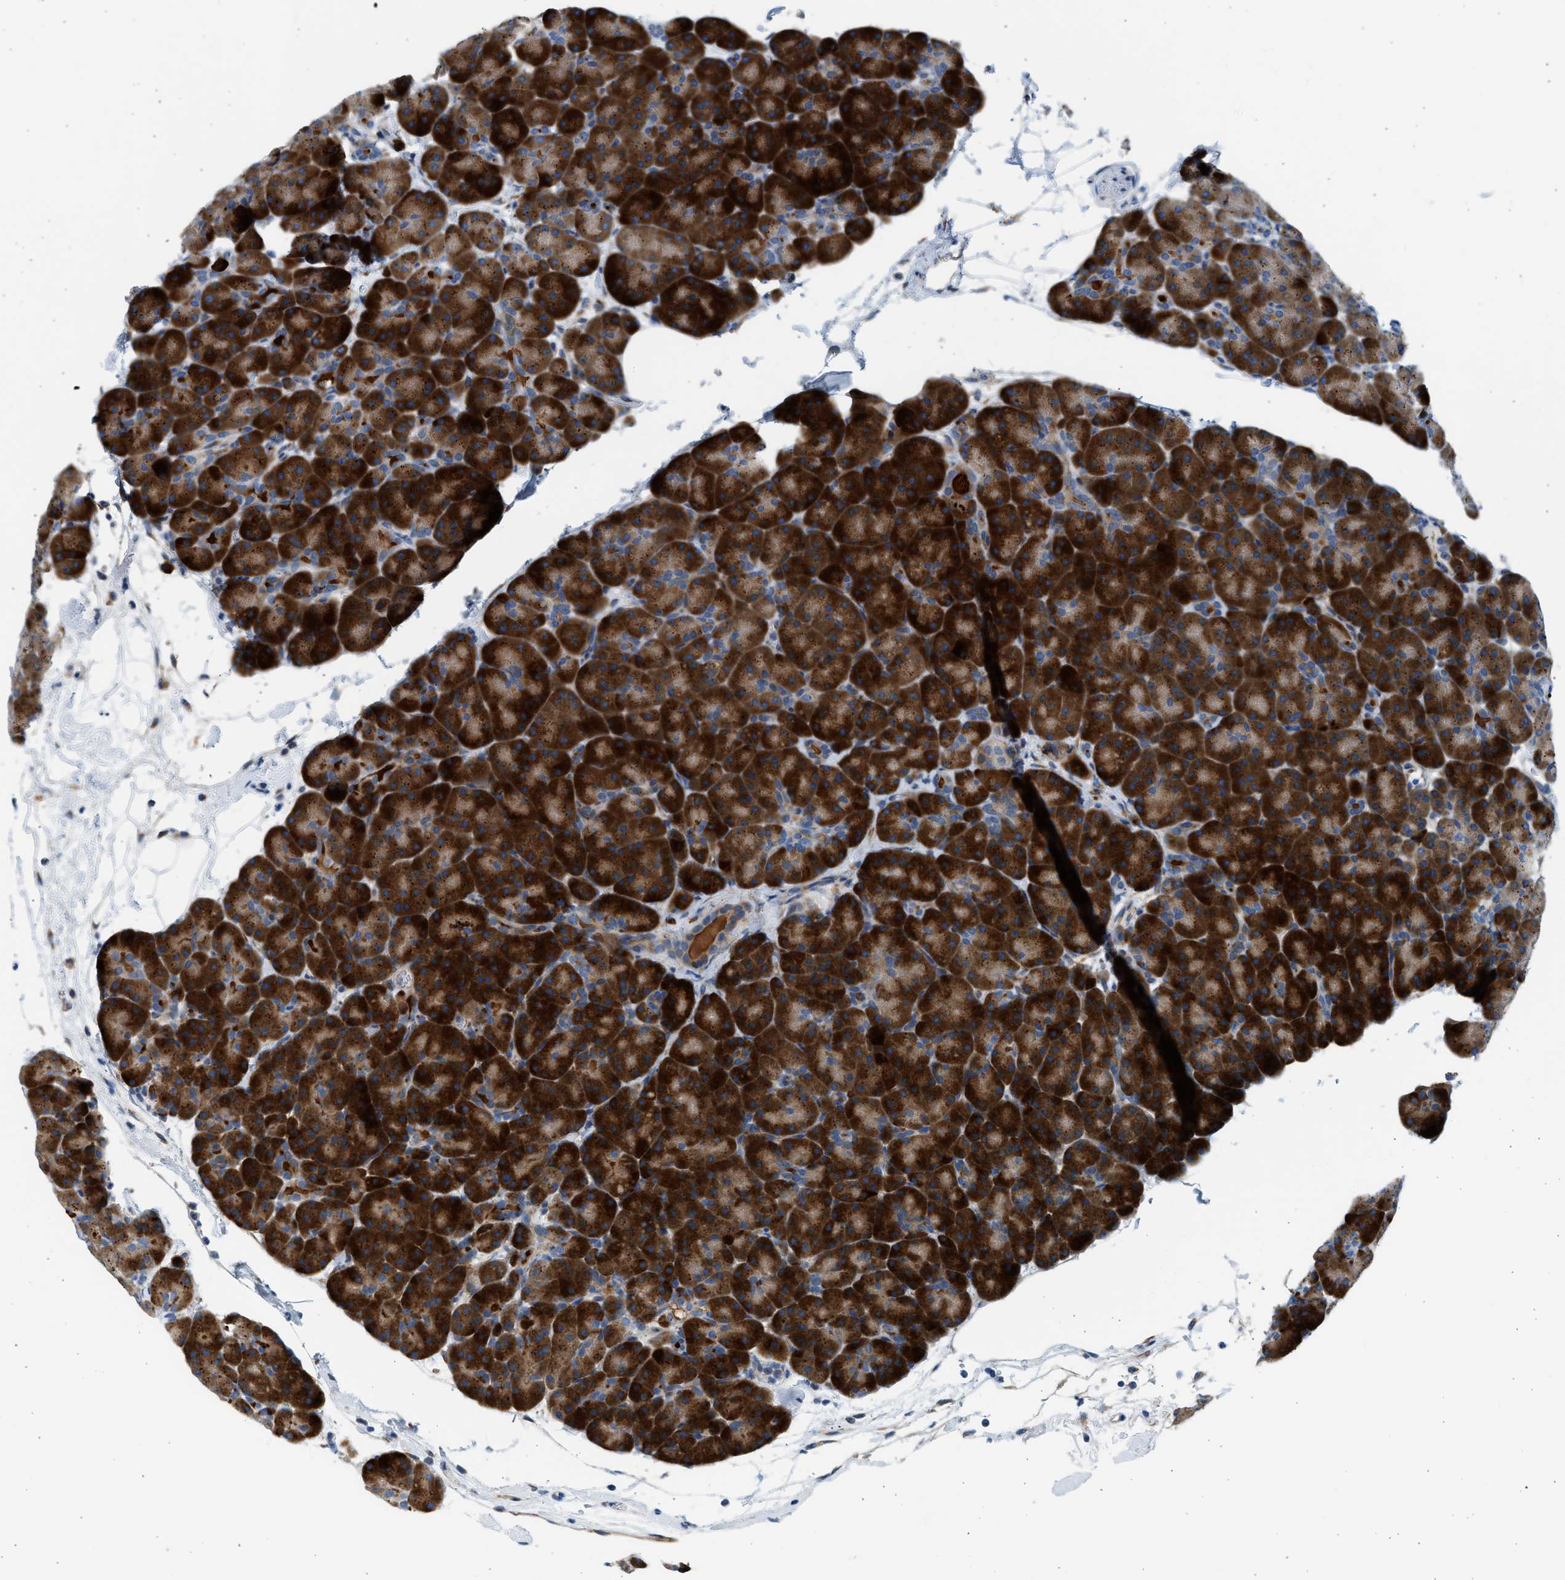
{"staining": {"intensity": "strong", "quantity": ">75%", "location": "cytoplasmic/membranous"}, "tissue": "pancreas", "cell_type": "Exocrine glandular cells", "image_type": "normal", "snomed": [{"axis": "morphology", "description": "Normal tissue, NOS"}, {"axis": "topography", "description": "Pancreas"}], "caption": "Strong cytoplasmic/membranous expression is present in about >75% of exocrine glandular cells in unremarkable pancreas. (DAB (3,3'-diaminobenzidine) = brown stain, brightfield microscopy at high magnification).", "gene": "CNTN6", "patient": {"sex": "male", "age": 66}}